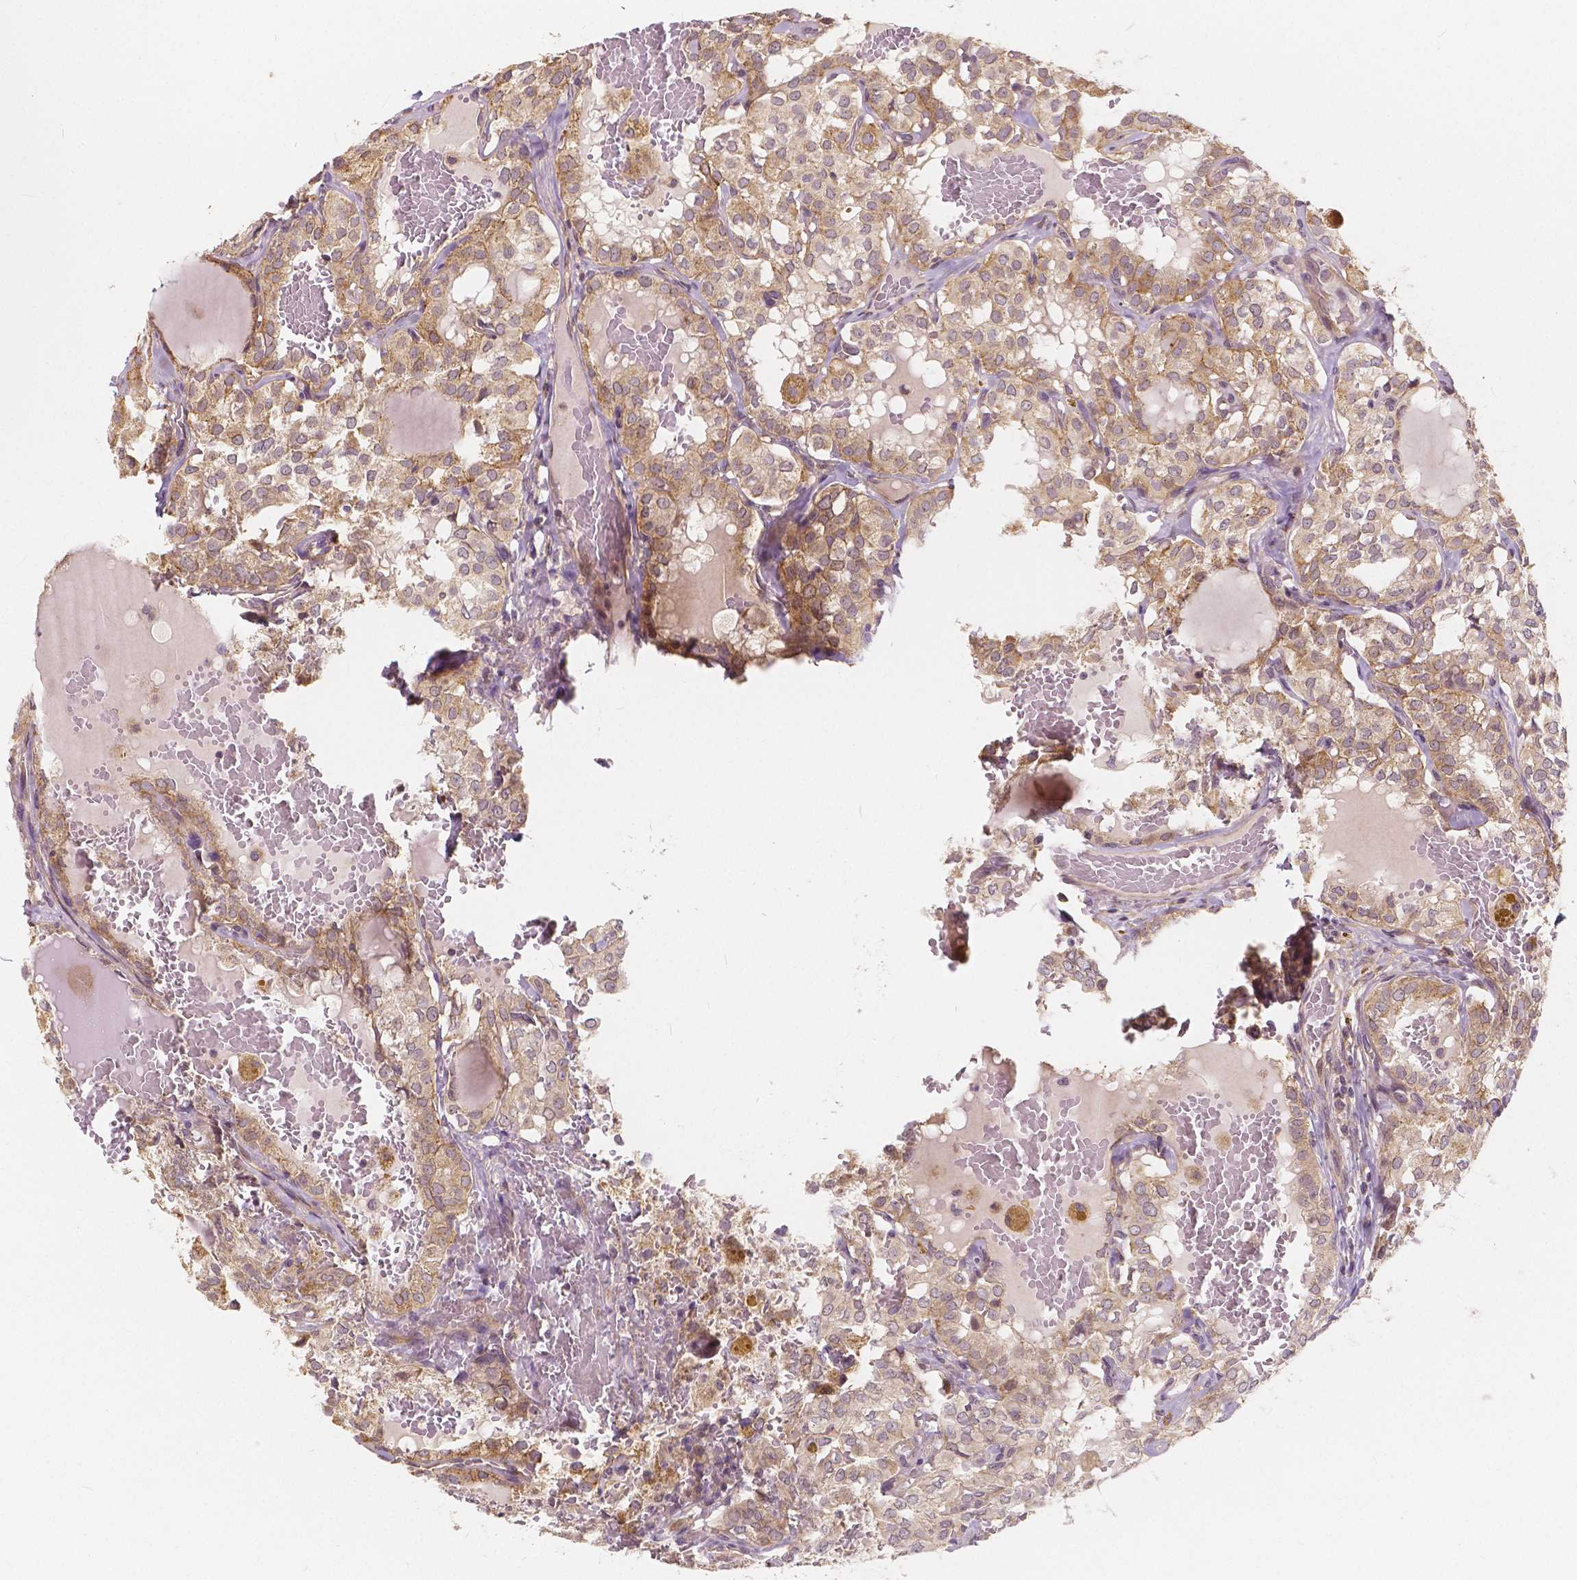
{"staining": {"intensity": "moderate", "quantity": ">75%", "location": "cytoplasmic/membranous"}, "tissue": "thyroid cancer", "cell_type": "Tumor cells", "image_type": "cancer", "snomed": [{"axis": "morphology", "description": "Papillary adenocarcinoma, NOS"}, {"axis": "topography", "description": "Thyroid gland"}], "caption": "The histopathology image demonstrates a brown stain indicating the presence of a protein in the cytoplasmic/membranous of tumor cells in thyroid cancer.", "gene": "SNX12", "patient": {"sex": "male", "age": 20}}